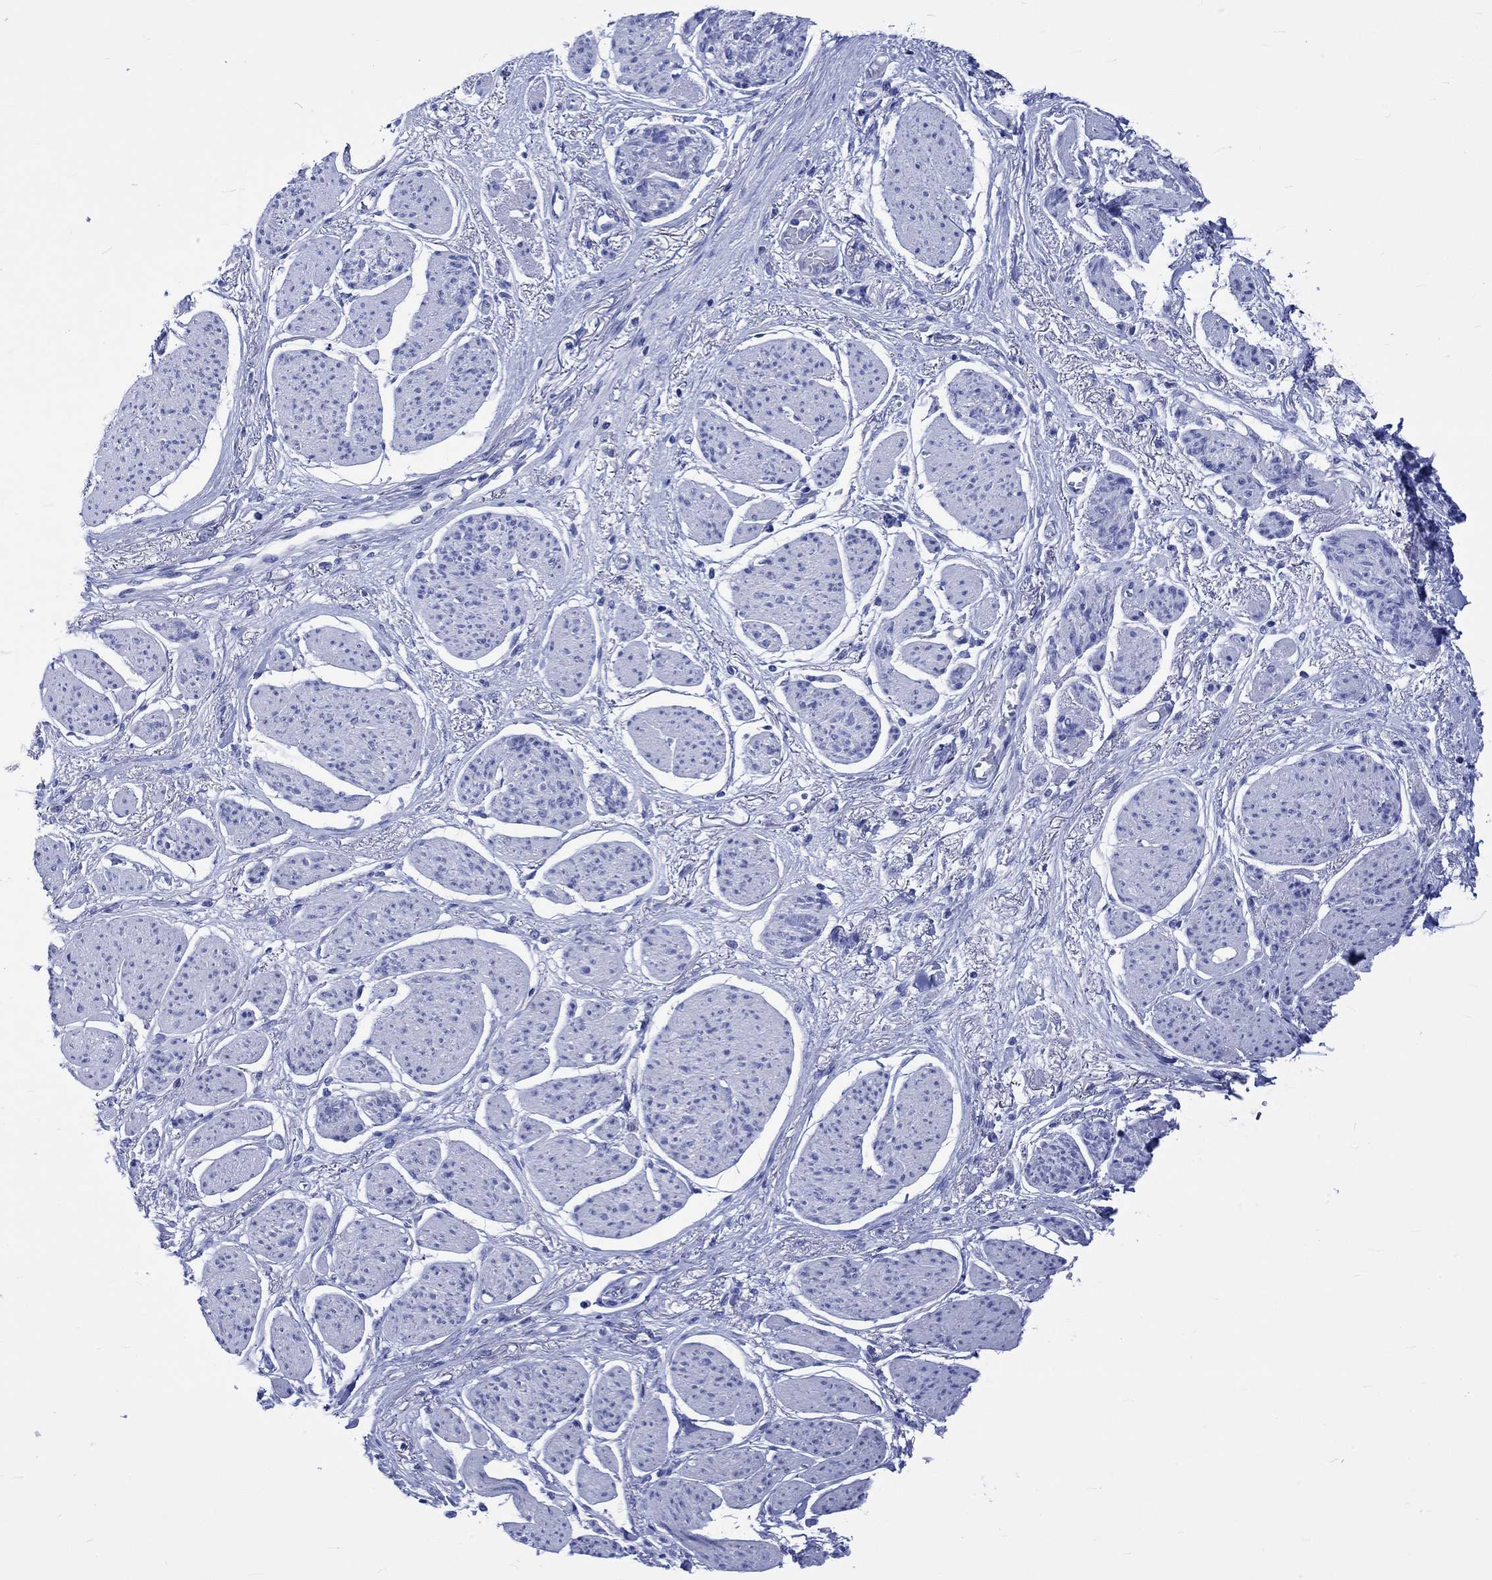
{"staining": {"intensity": "negative", "quantity": "none", "location": "none"}, "tissue": "stomach cancer", "cell_type": "Tumor cells", "image_type": "cancer", "snomed": [{"axis": "morphology", "description": "Adenocarcinoma, NOS"}, {"axis": "topography", "description": "Stomach"}], "caption": "IHC photomicrograph of human stomach cancer (adenocarcinoma) stained for a protein (brown), which reveals no positivity in tumor cells. Brightfield microscopy of immunohistochemistry stained with DAB (3,3'-diaminobenzidine) (brown) and hematoxylin (blue), captured at high magnification.", "gene": "KLHL33", "patient": {"sex": "female", "age": 81}}